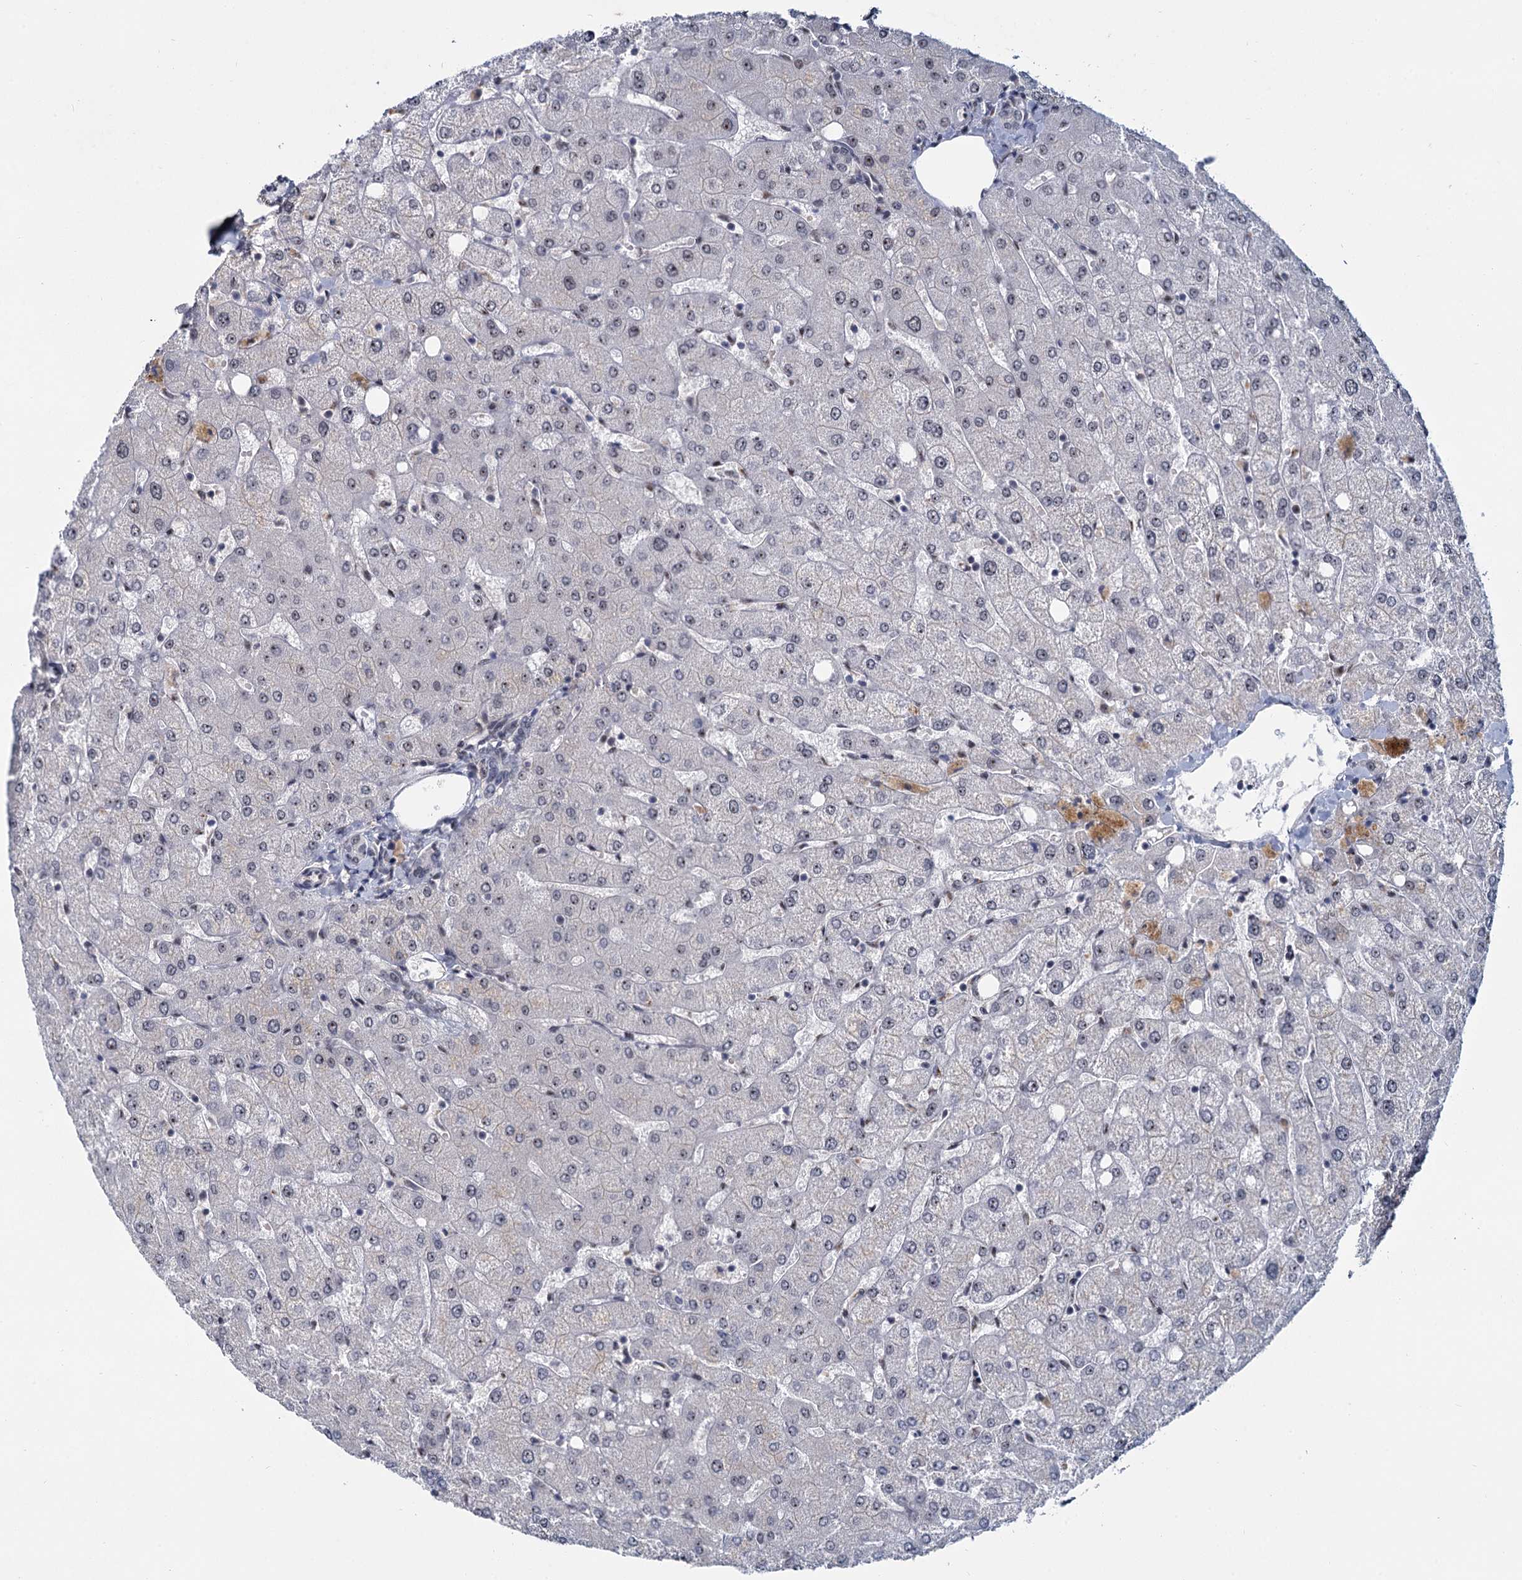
{"staining": {"intensity": "negative", "quantity": "none", "location": "none"}, "tissue": "liver", "cell_type": "Cholangiocytes", "image_type": "normal", "snomed": [{"axis": "morphology", "description": "Normal tissue, NOS"}, {"axis": "topography", "description": "Liver"}], "caption": "DAB (3,3'-diaminobenzidine) immunohistochemical staining of normal human liver shows no significant positivity in cholangiocytes.", "gene": "RPRD1A", "patient": {"sex": "female", "age": 54}}